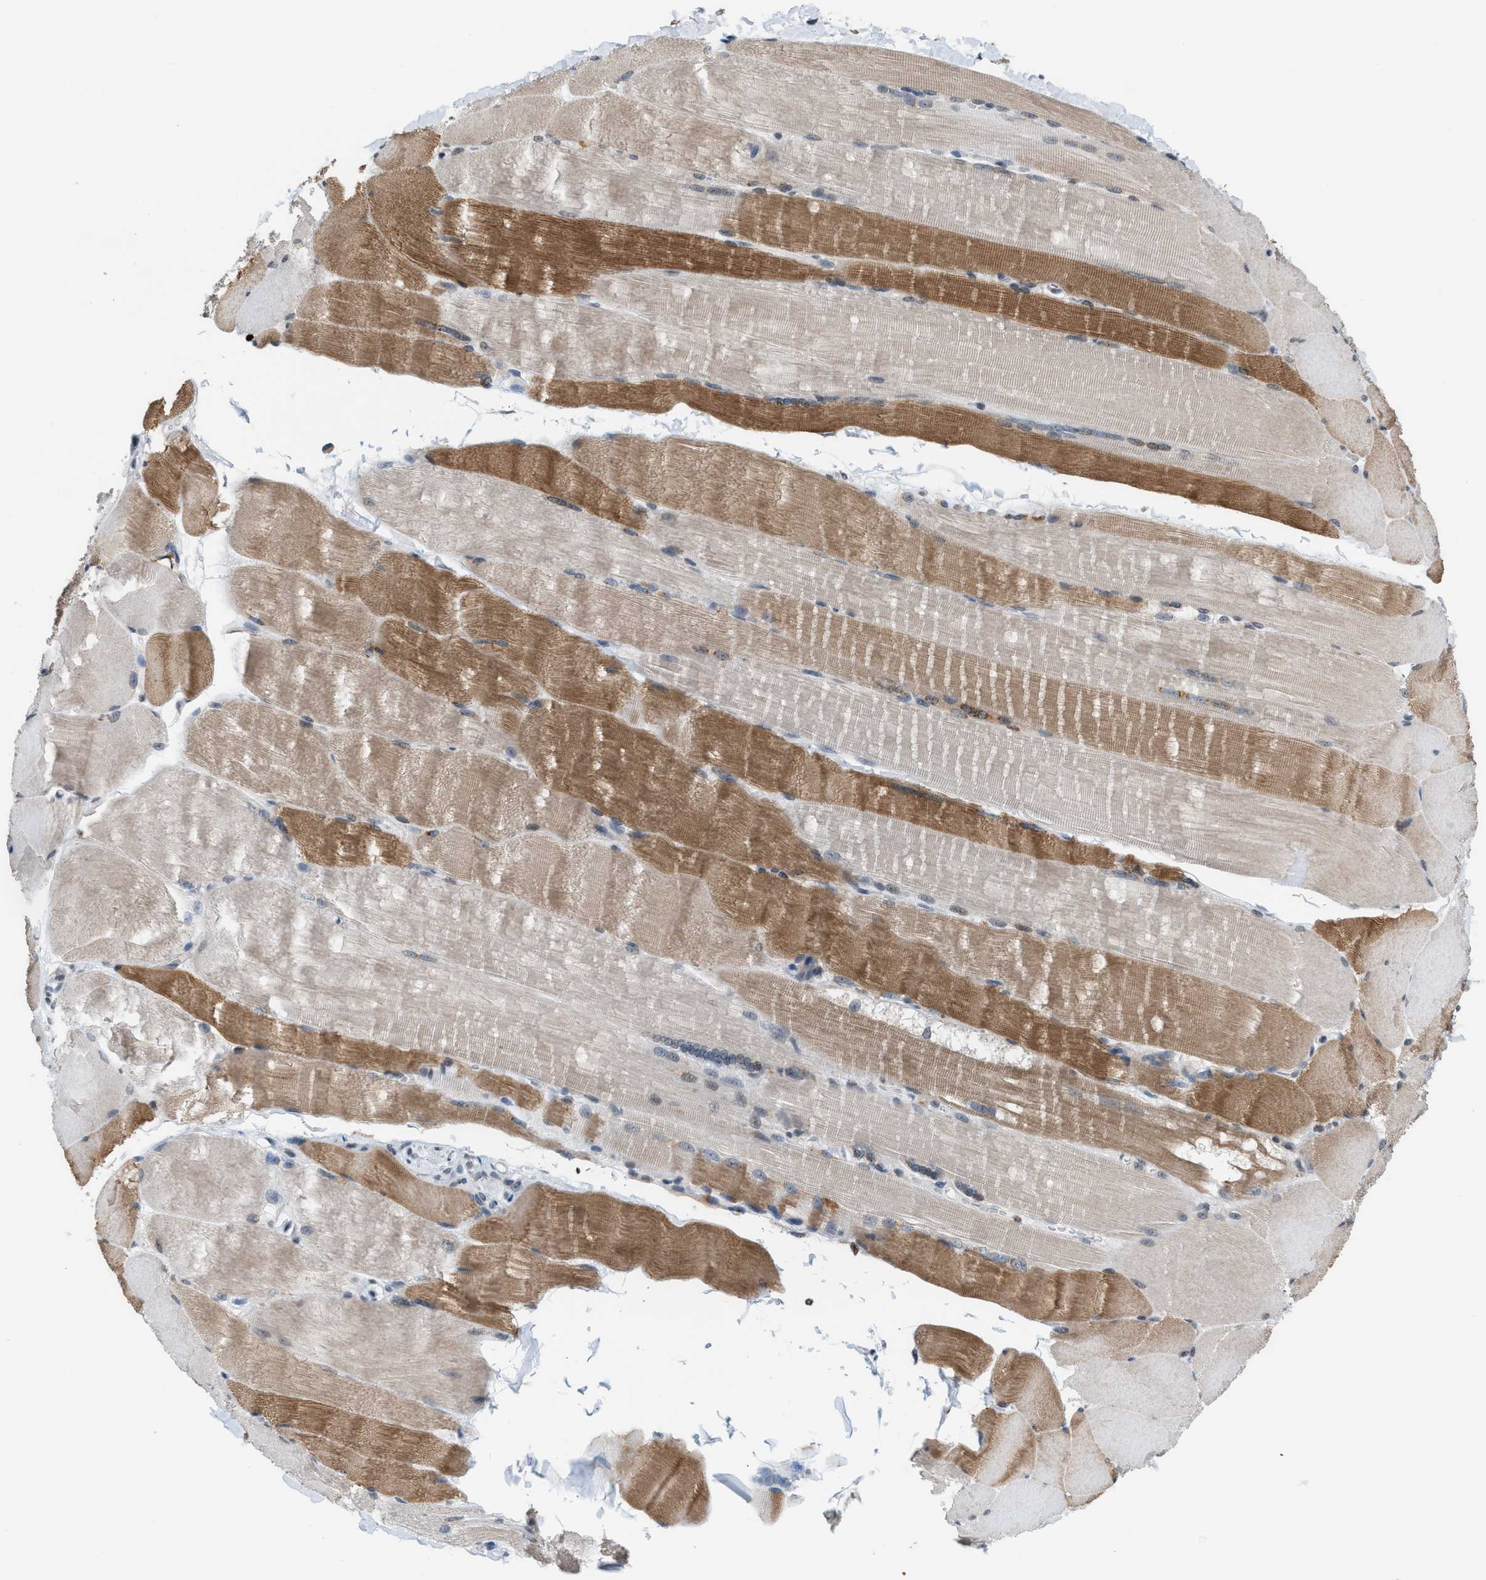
{"staining": {"intensity": "moderate", "quantity": "25%-75%", "location": "cytoplasmic/membranous"}, "tissue": "skeletal muscle", "cell_type": "Myocytes", "image_type": "normal", "snomed": [{"axis": "morphology", "description": "Normal tissue, NOS"}, {"axis": "topography", "description": "Skin"}, {"axis": "topography", "description": "Skeletal muscle"}], "caption": "Immunohistochemical staining of normal human skeletal muscle exhibits 25%-75% levels of moderate cytoplasmic/membranous protein staining in about 25%-75% of myocytes. The protein of interest is shown in brown color, while the nuclei are stained blue.", "gene": "PRUNE2", "patient": {"sex": "male", "age": 83}}